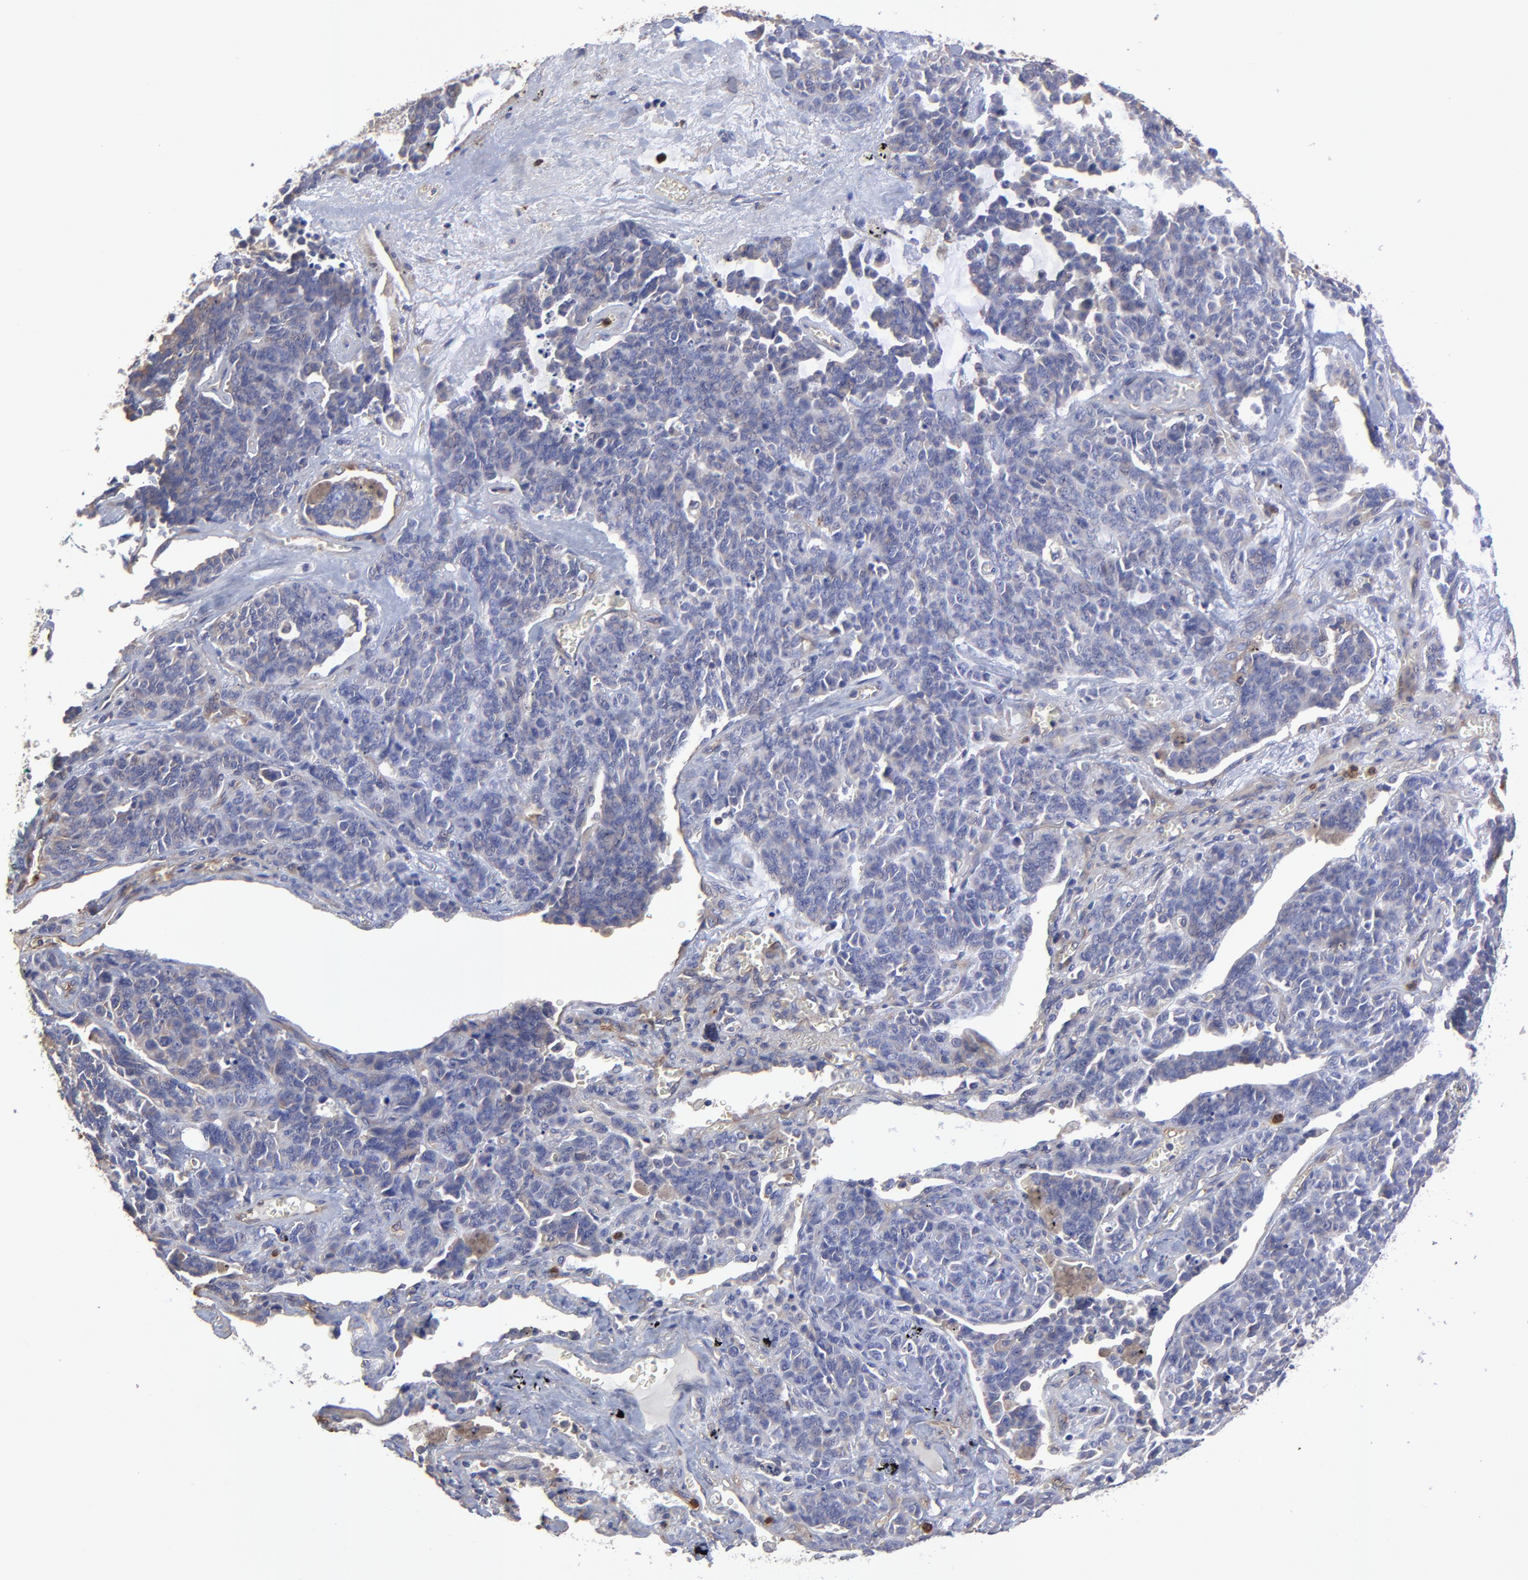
{"staining": {"intensity": "negative", "quantity": "none", "location": "none"}, "tissue": "lung cancer", "cell_type": "Tumor cells", "image_type": "cancer", "snomed": [{"axis": "morphology", "description": "Neoplasm, malignant, NOS"}, {"axis": "topography", "description": "Lung"}], "caption": "Tumor cells show no significant expression in lung cancer.", "gene": "ASB7", "patient": {"sex": "female", "age": 58}}